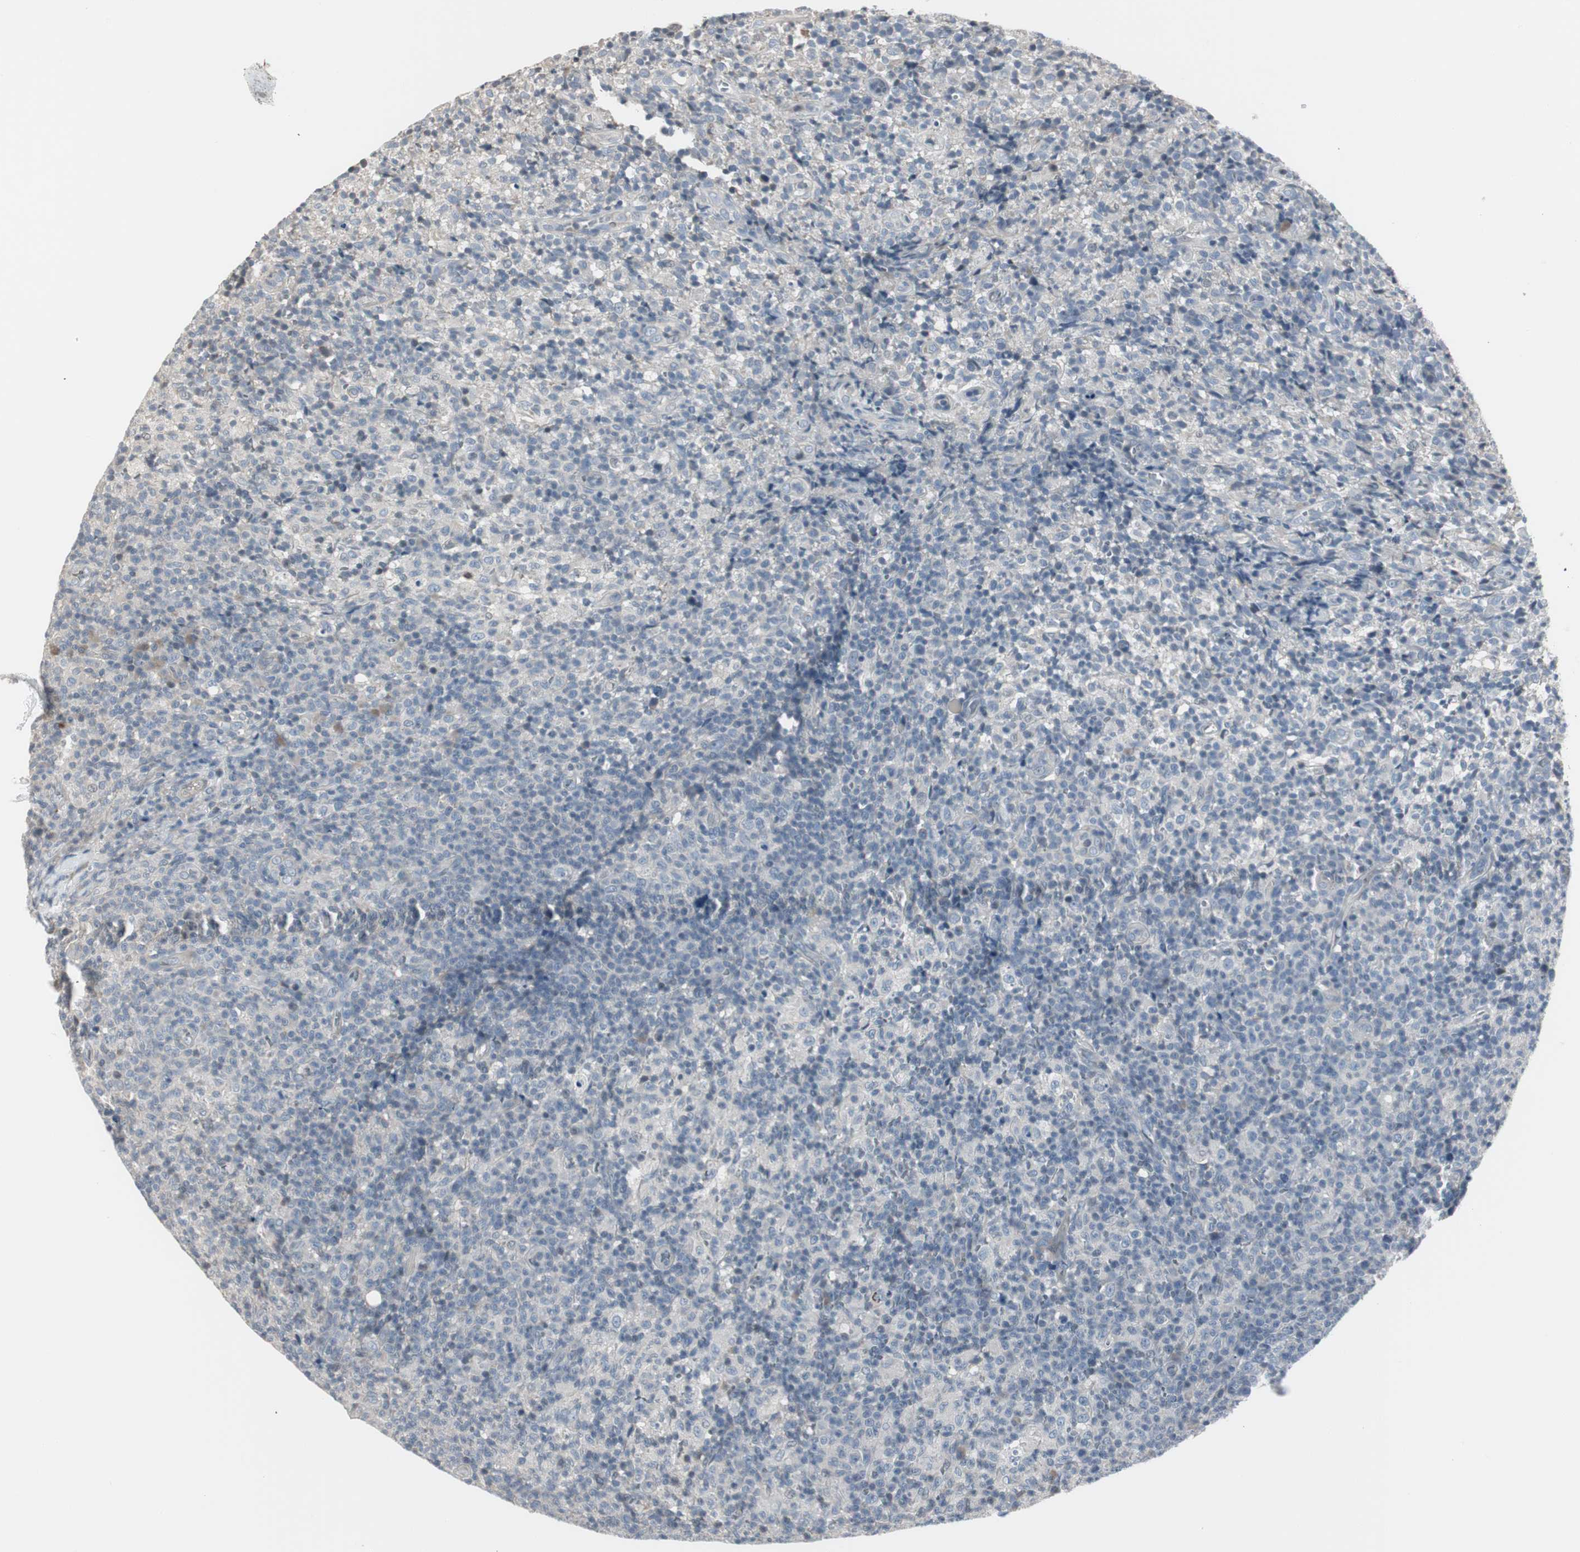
{"staining": {"intensity": "negative", "quantity": "none", "location": "none"}, "tissue": "lymph node", "cell_type": "Germinal center cells", "image_type": "normal", "snomed": [{"axis": "morphology", "description": "Normal tissue, NOS"}, {"axis": "morphology", "description": "Inflammation, NOS"}, {"axis": "topography", "description": "Lymph node"}], "caption": "This is an immunohistochemistry micrograph of benign human lymph node. There is no staining in germinal center cells.", "gene": "DMPK", "patient": {"sex": "male", "age": 55}}